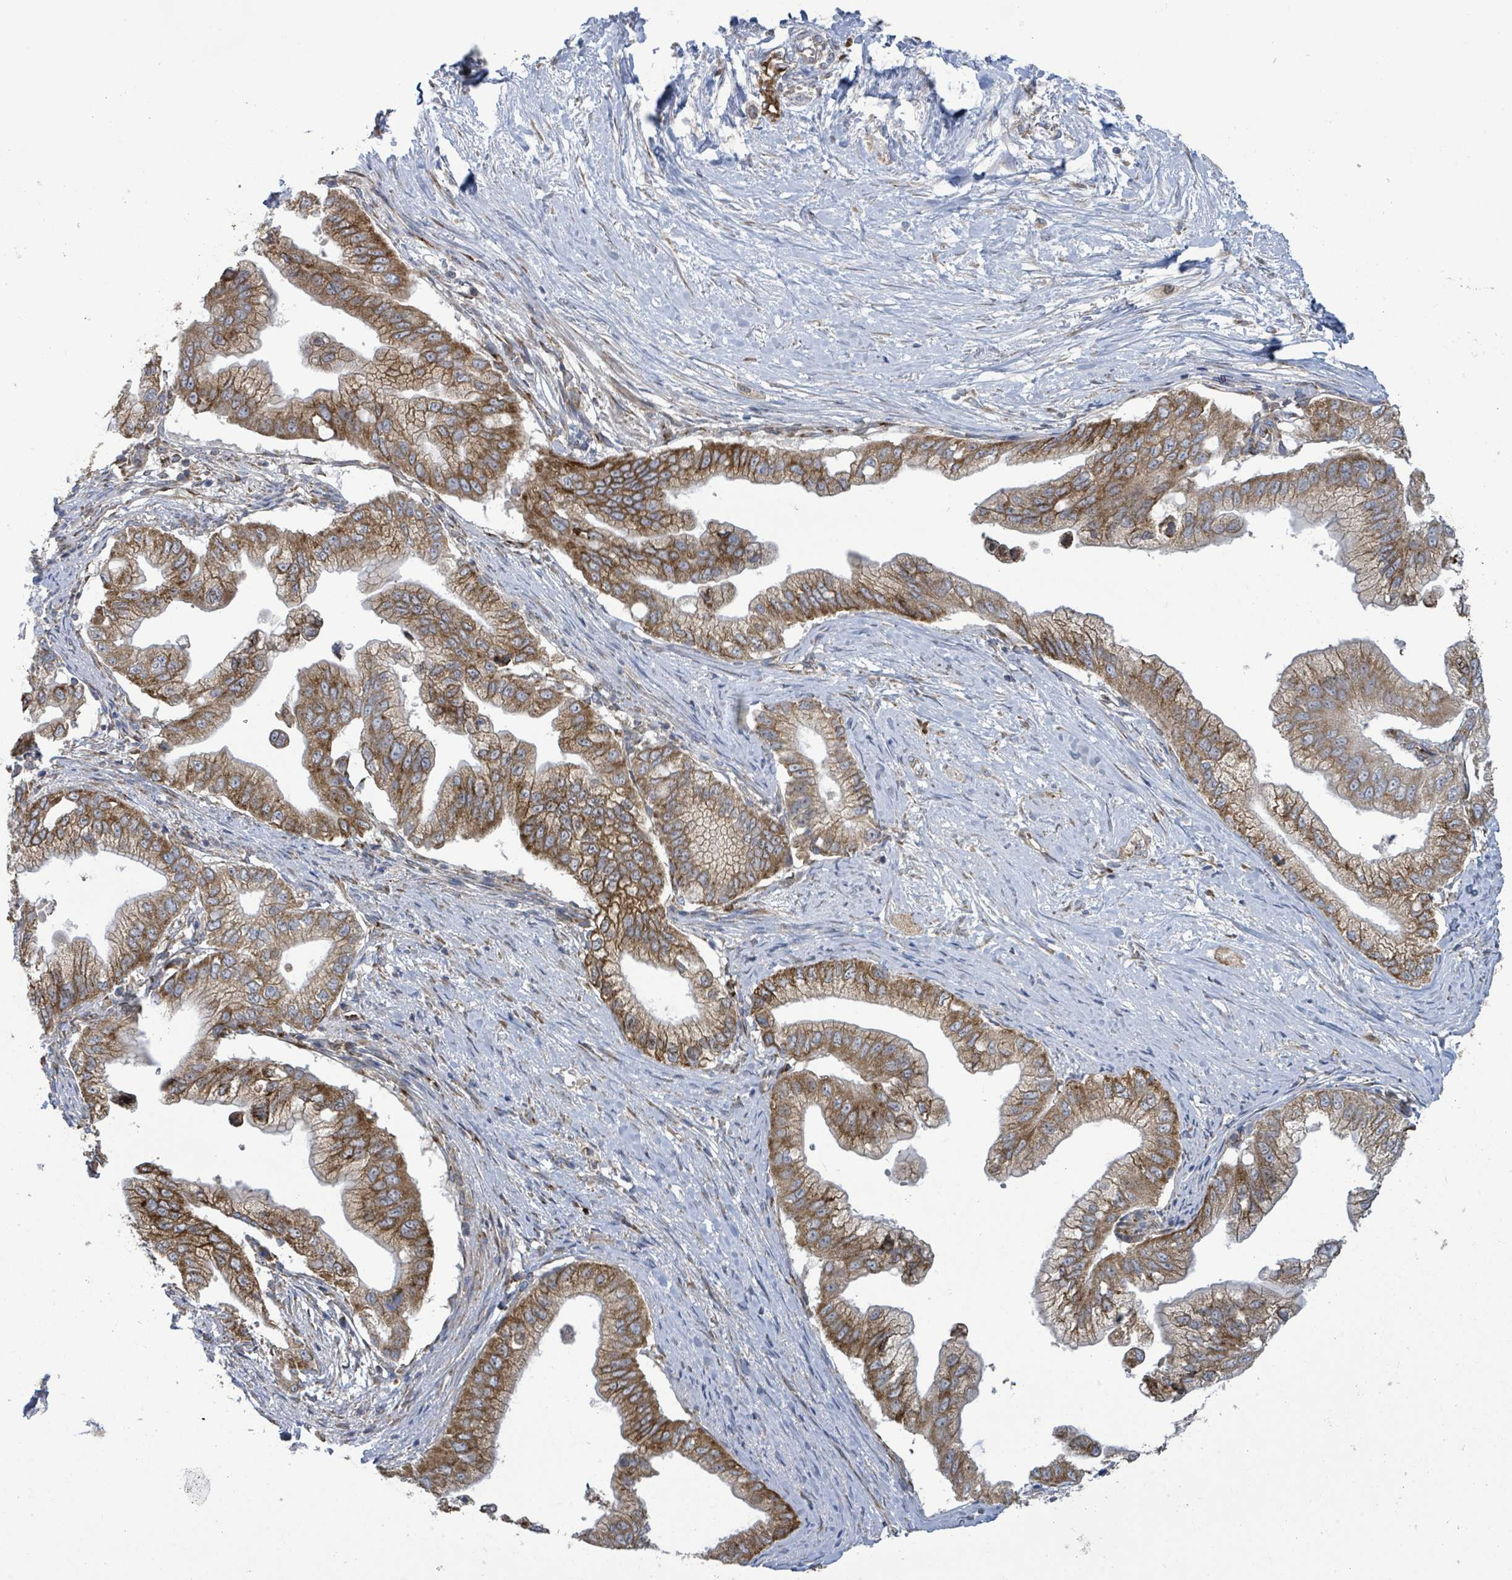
{"staining": {"intensity": "moderate", "quantity": ">75%", "location": "cytoplasmic/membranous"}, "tissue": "pancreatic cancer", "cell_type": "Tumor cells", "image_type": "cancer", "snomed": [{"axis": "morphology", "description": "Adenocarcinoma, NOS"}, {"axis": "topography", "description": "Pancreas"}], "caption": "Tumor cells demonstrate medium levels of moderate cytoplasmic/membranous expression in approximately >75% of cells in pancreatic adenocarcinoma. (DAB (3,3'-diaminobenzidine) = brown stain, brightfield microscopy at high magnification).", "gene": "NOMO1", "patient": {"sex": "male", "age": 70}}